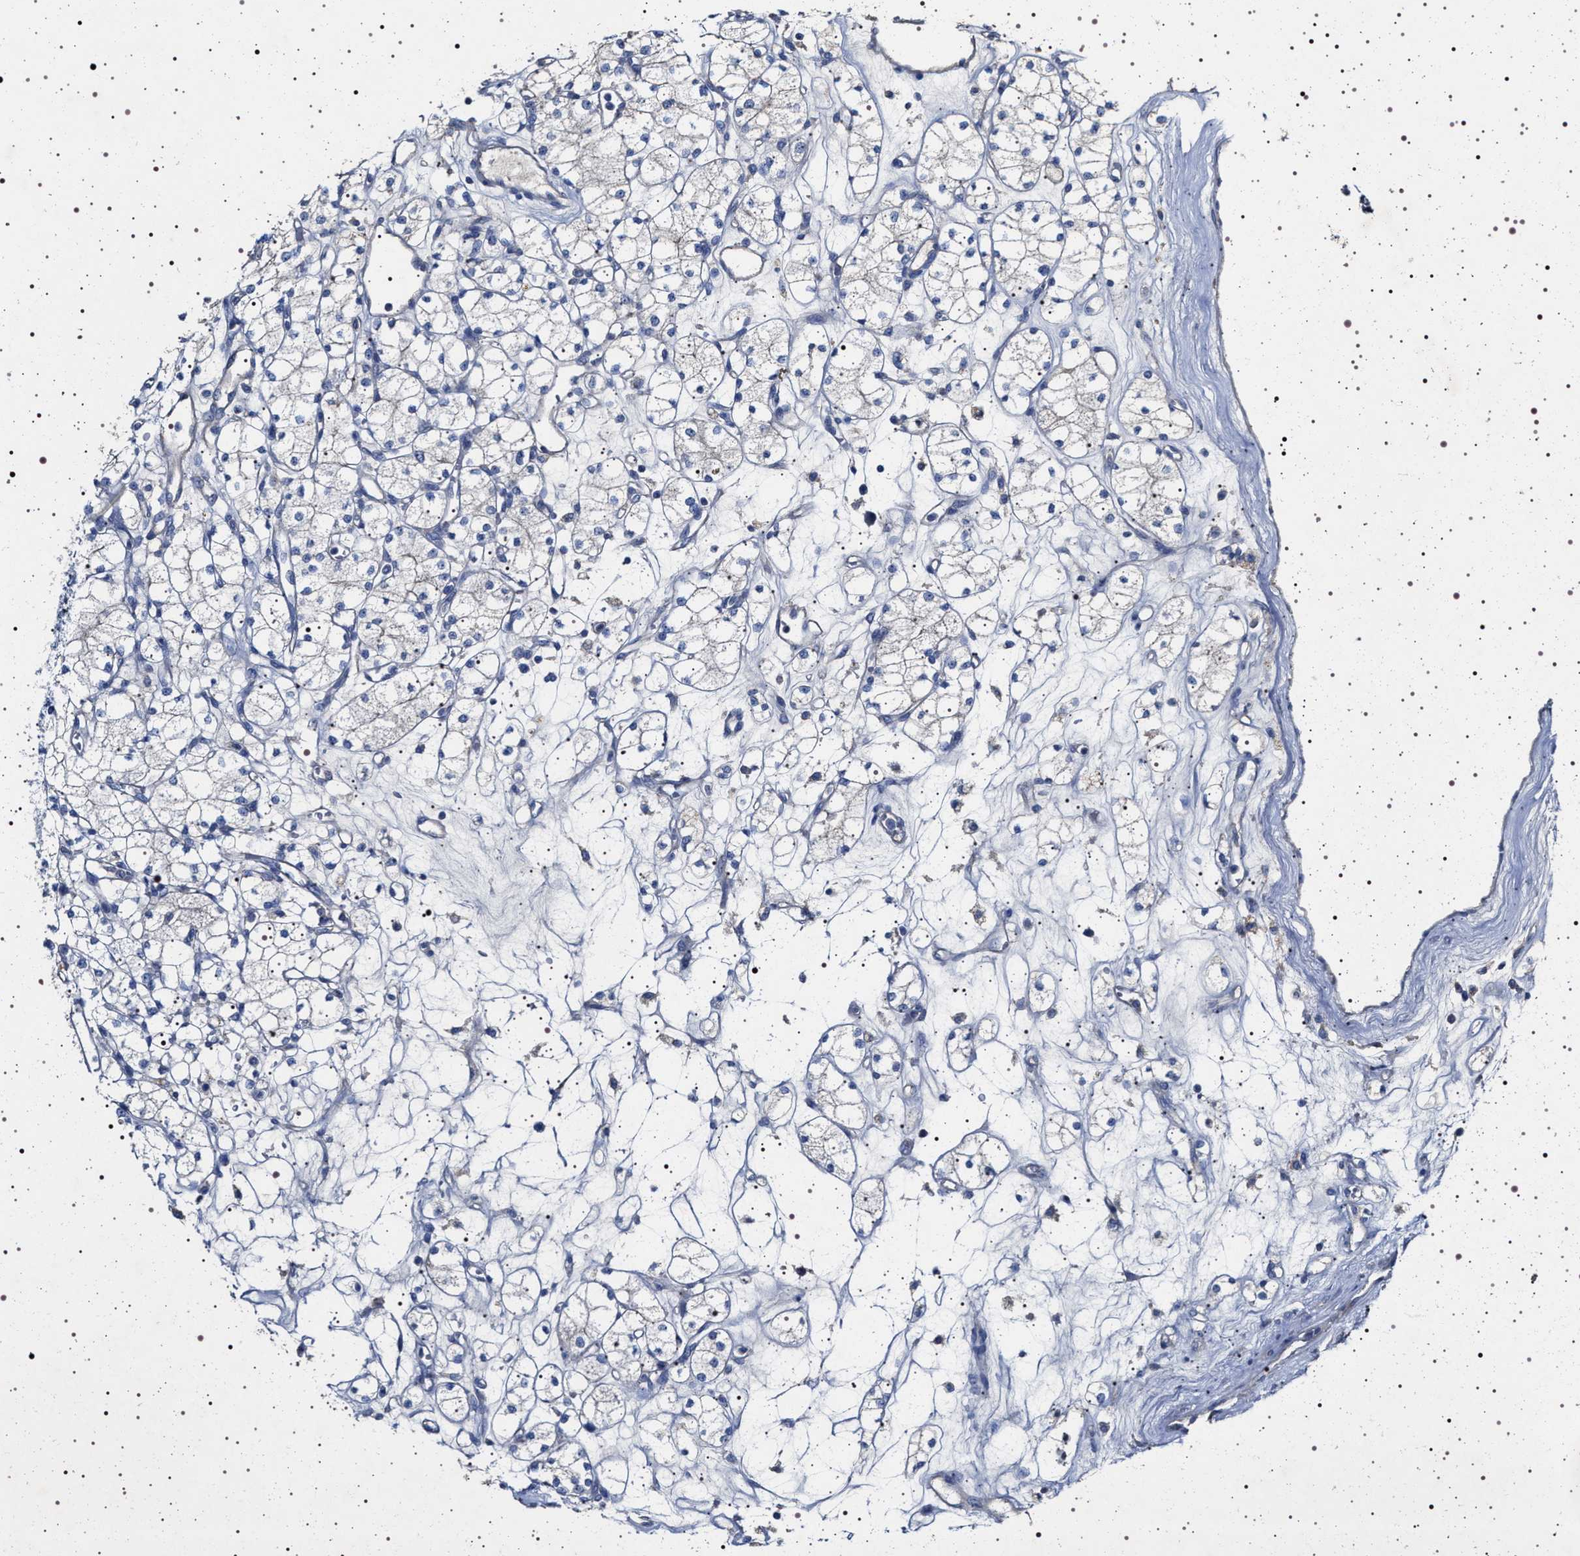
{"staining": {"intensity": "negative", "quantity": "none", "location": "none"}, "tissue": "renal cancer", "cell_type": "Tumor cells", "image_type": "cancer", "snomed": [{"axis": "morphology", "description": "Adenocarcinoma, NOS"}, {"axis": "topography", "description": "Kidney"}], "caption": "Renal cancer was stained to show a protein in brown. There is no significant staining in tumor cells.", "gene": "NAALADL2", "patient": {"sex": "male", "age": 77}}